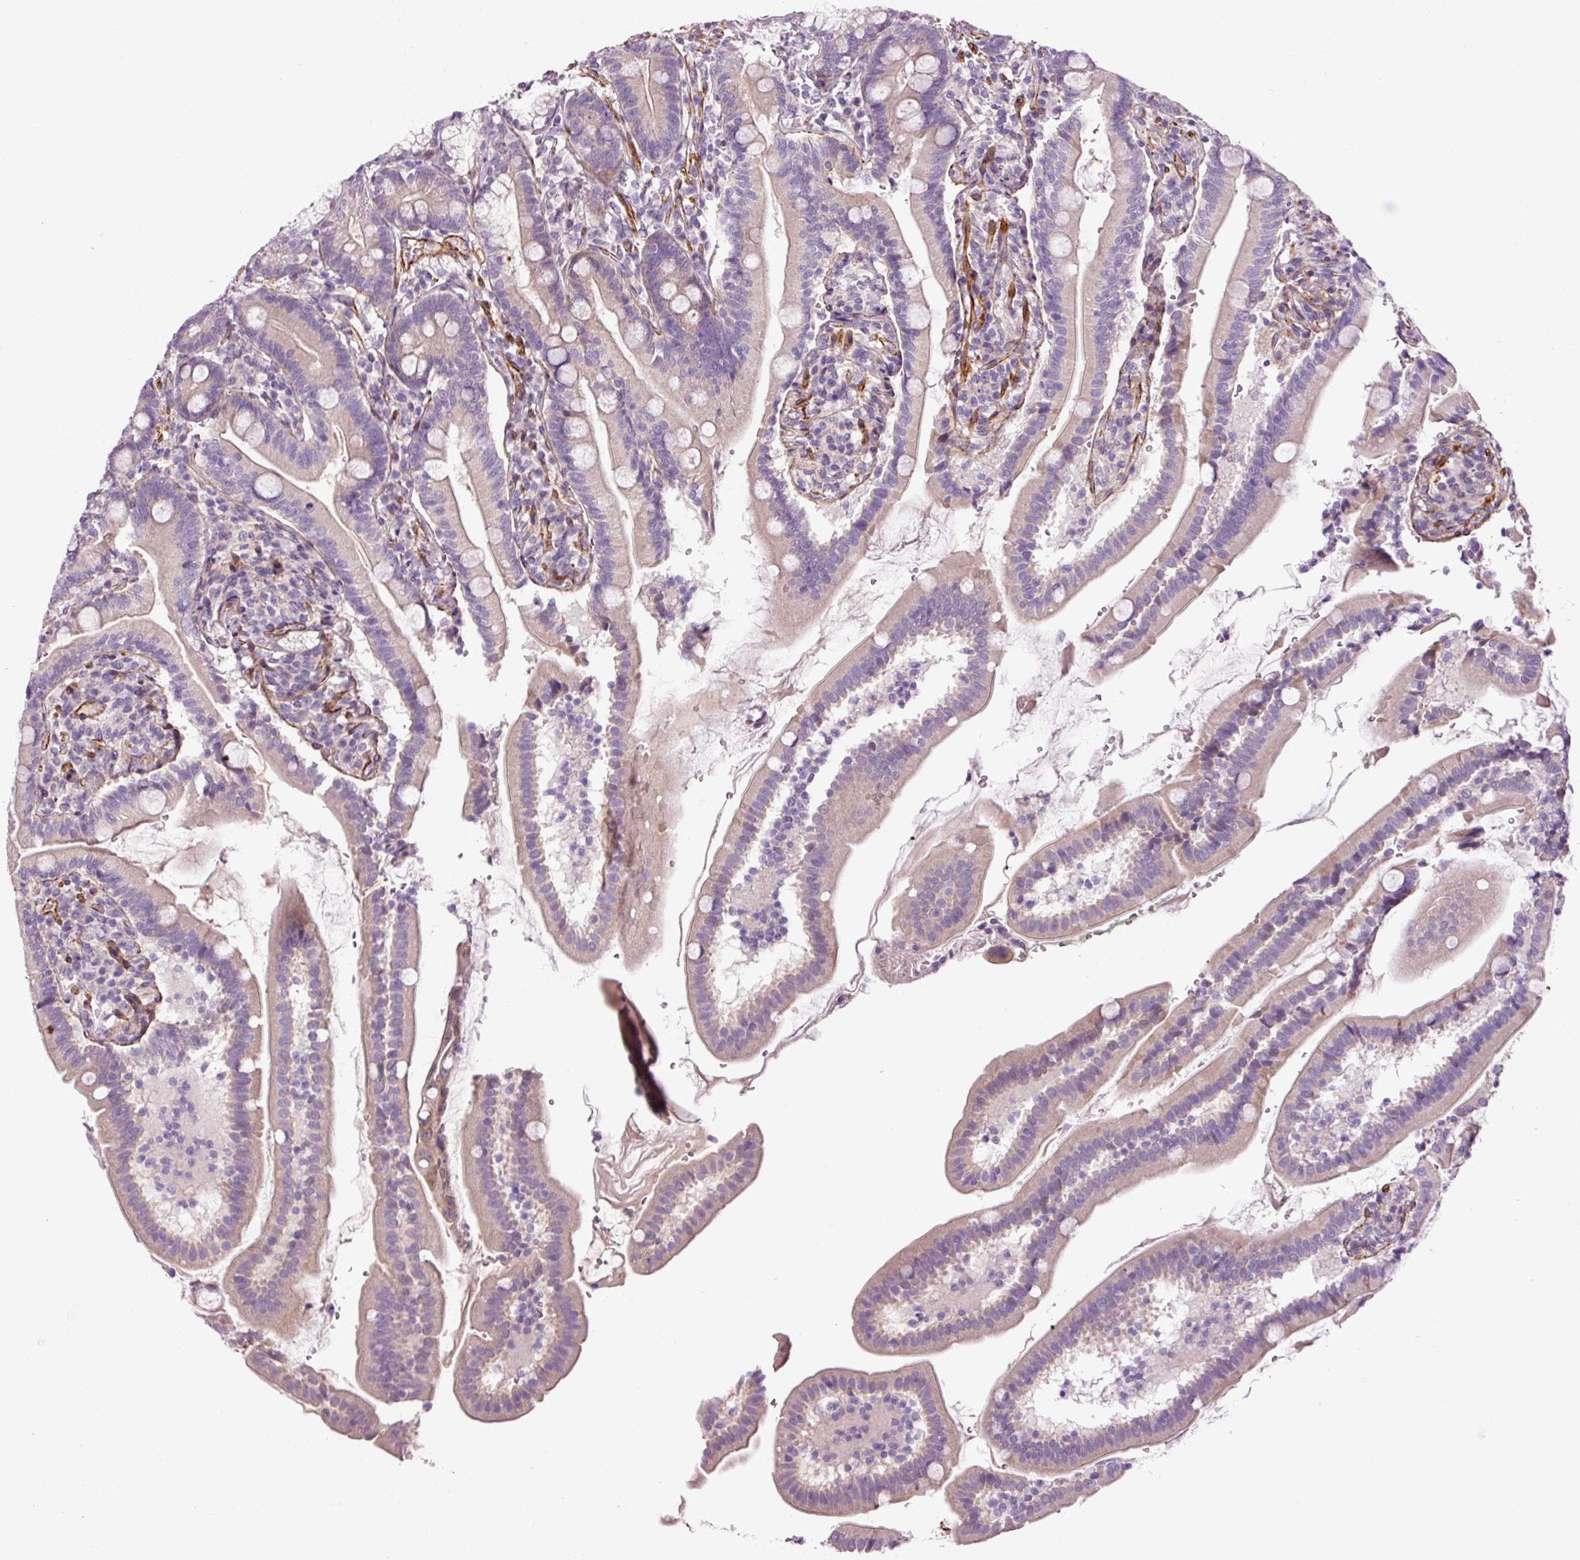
{"staining": {"intensity": "negative", "quantity": "none", "location": "none"}, "tissue": "duodenum", "cell_type": "Glandular cells", "image_type": "normal", "snomed": [{"axis": "morphology", "description": "Normal tissue, NOS"}, {"axis": "topography", "description": "Duodenum"}], "caption": "High power microscopy photomicrograph of an IHC photomicrograph of normal duodenum, revealing no significant staining in glandular cells.", "gene": "ANKRD20A1", "patient": {"sex": "female", "age": 67}}